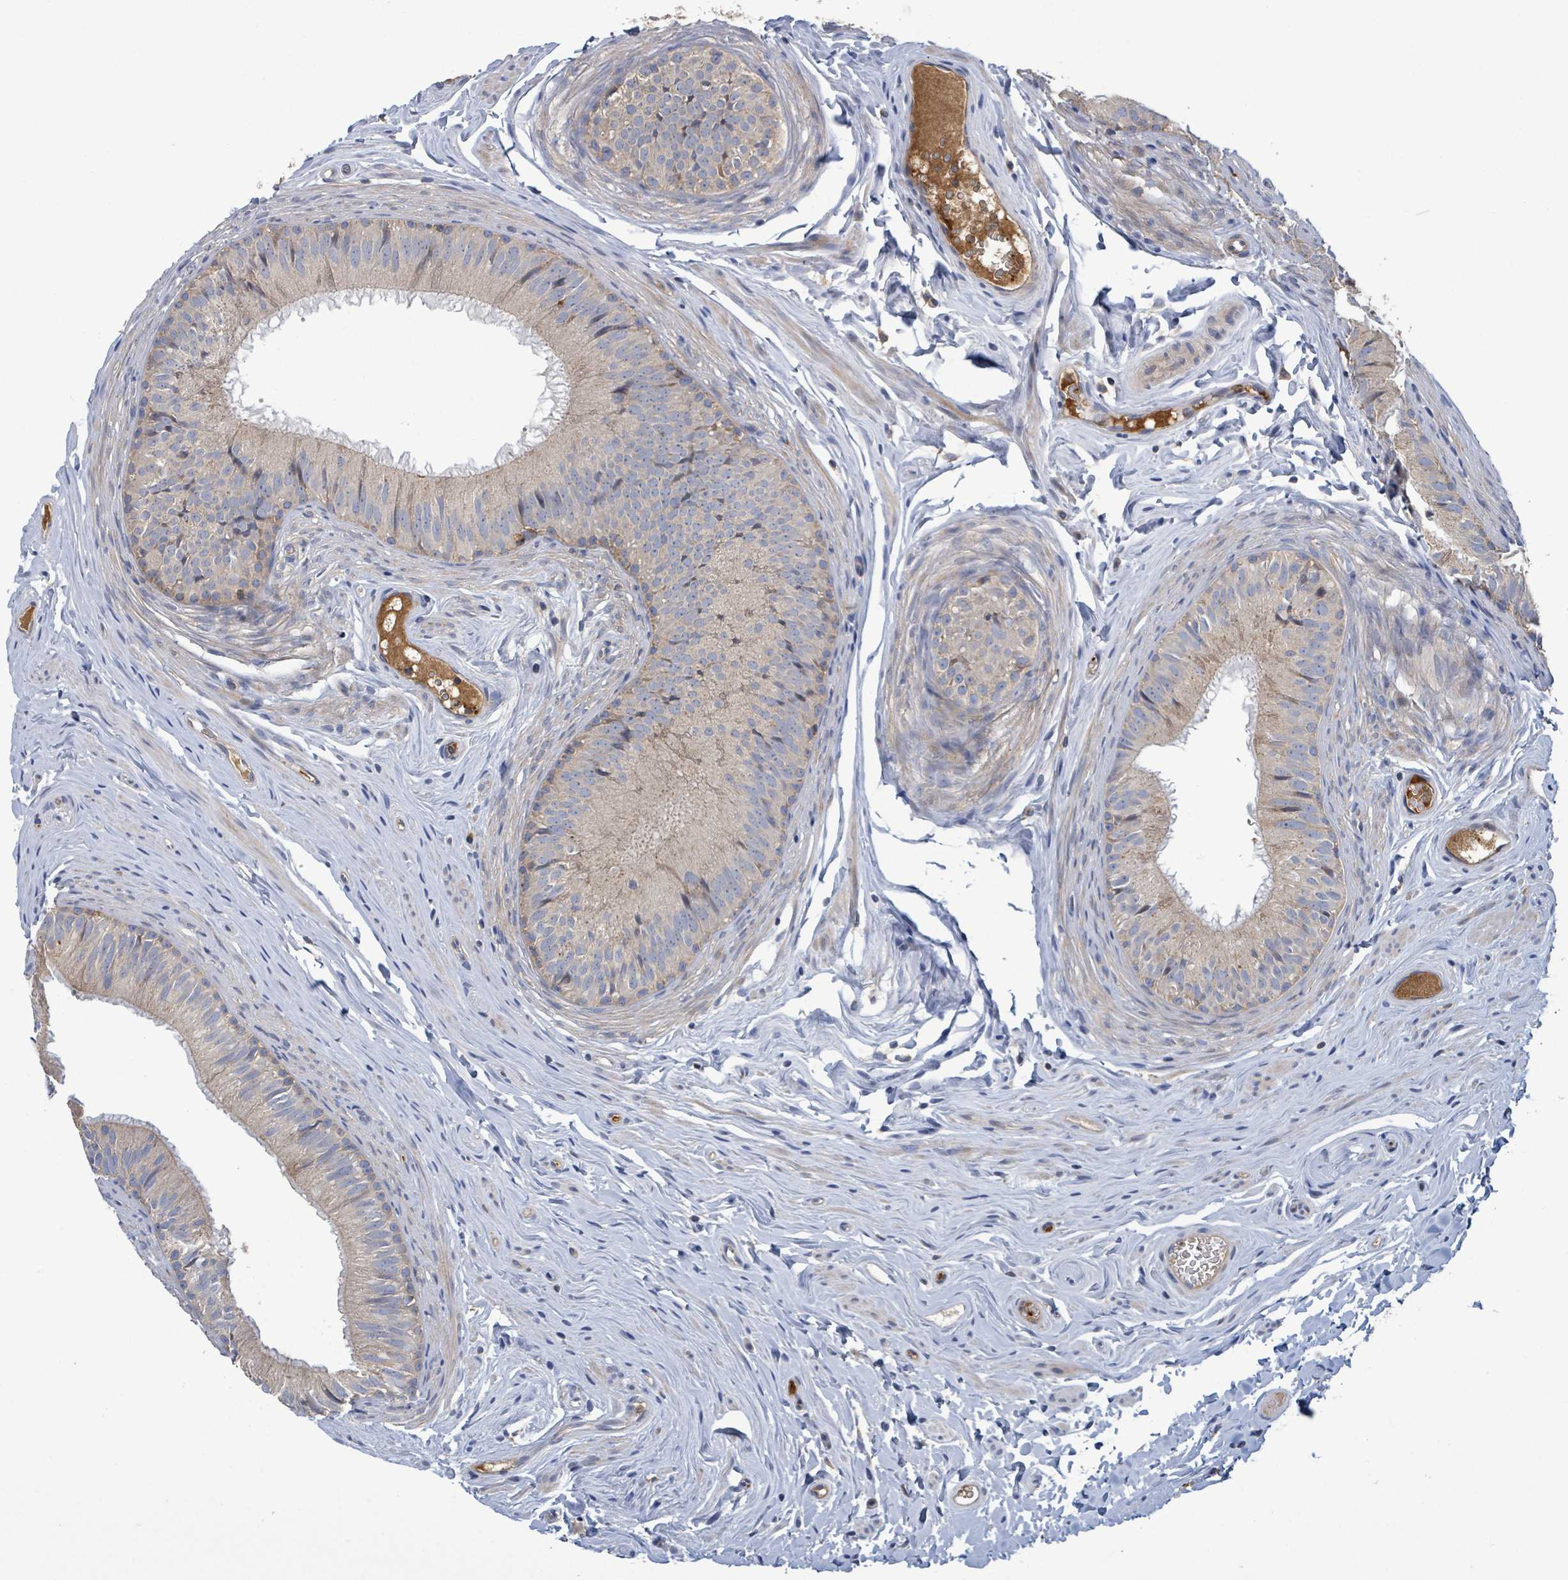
{"staining": {"intensity": "negative", "quantity": "none", "location": "none"}, "tissue": "epididymis", "cell_type": "Glandular cells", "image_type": "normal", "snomed": [{"axis": "morphology", "description": "Normal tissue, NOS"}, {"axis": "topography", "description": "Epididymis, spermatic cord, NOS"}], "caption": "Photomicrograph shows no protein staining in glandular cells of benign epididymis.", "gene": "PLAAT1", "patient": {"sex": "male", "age": 25}}